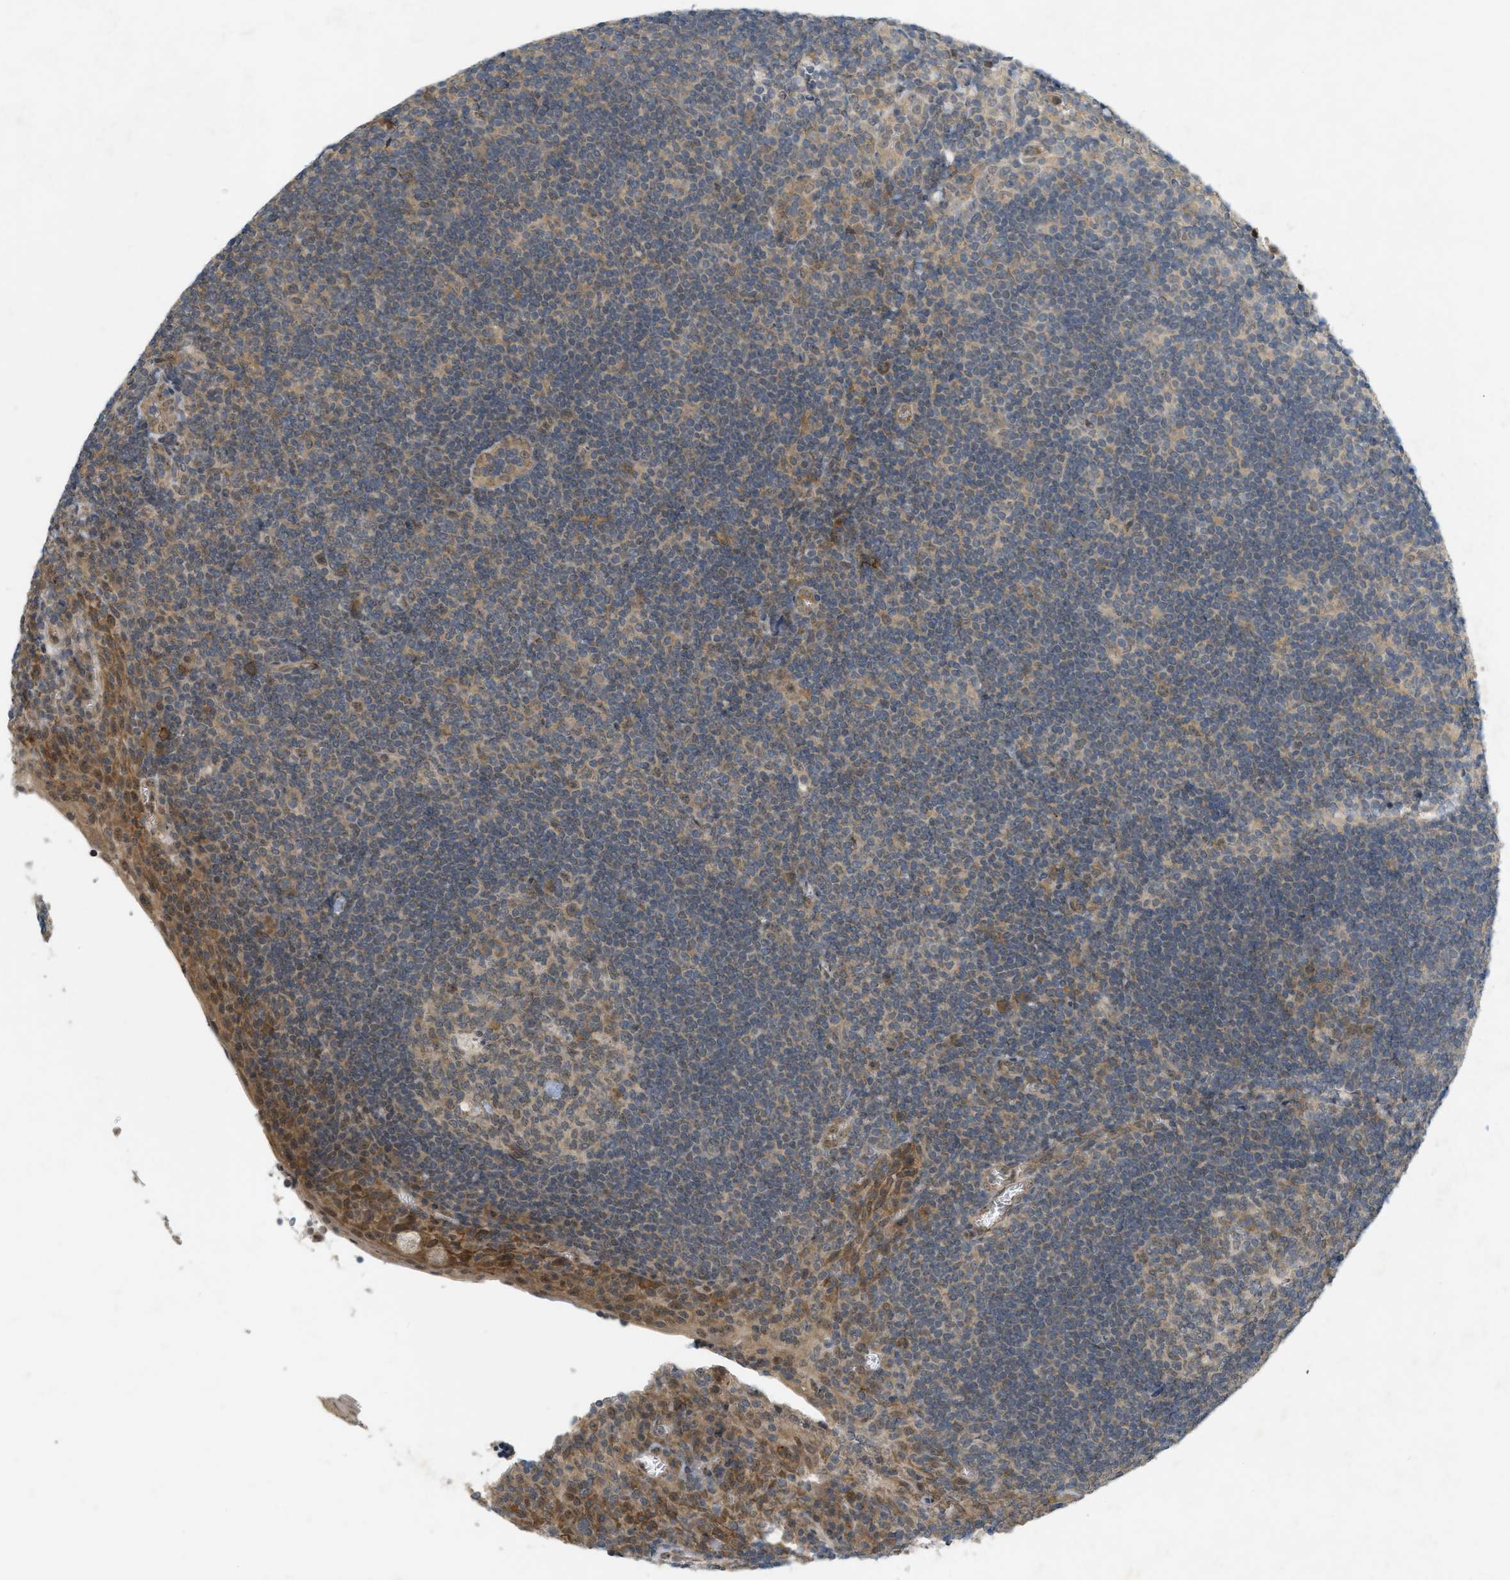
{"staining": {"intensity": "weak", "quantity": "25%-75%", "location": "cytoplasmic/membranous"}, "tissue": "tonsil", "cell_type": "Germinal center cells", "image_type": "normal", "snomed": [{"axis": "morphology", "description": "Normal tissue, NOS"}, {"axis": "topography", "description": "Tonsil"}], "caption": "Protein staining of unremarkable tonsil displays weak cytoplasmic/membranous staining in approximately 25%-75% of germinal center cells.", "gene": "PRKD1", "patient": {"sex": "male", "age": 37}}